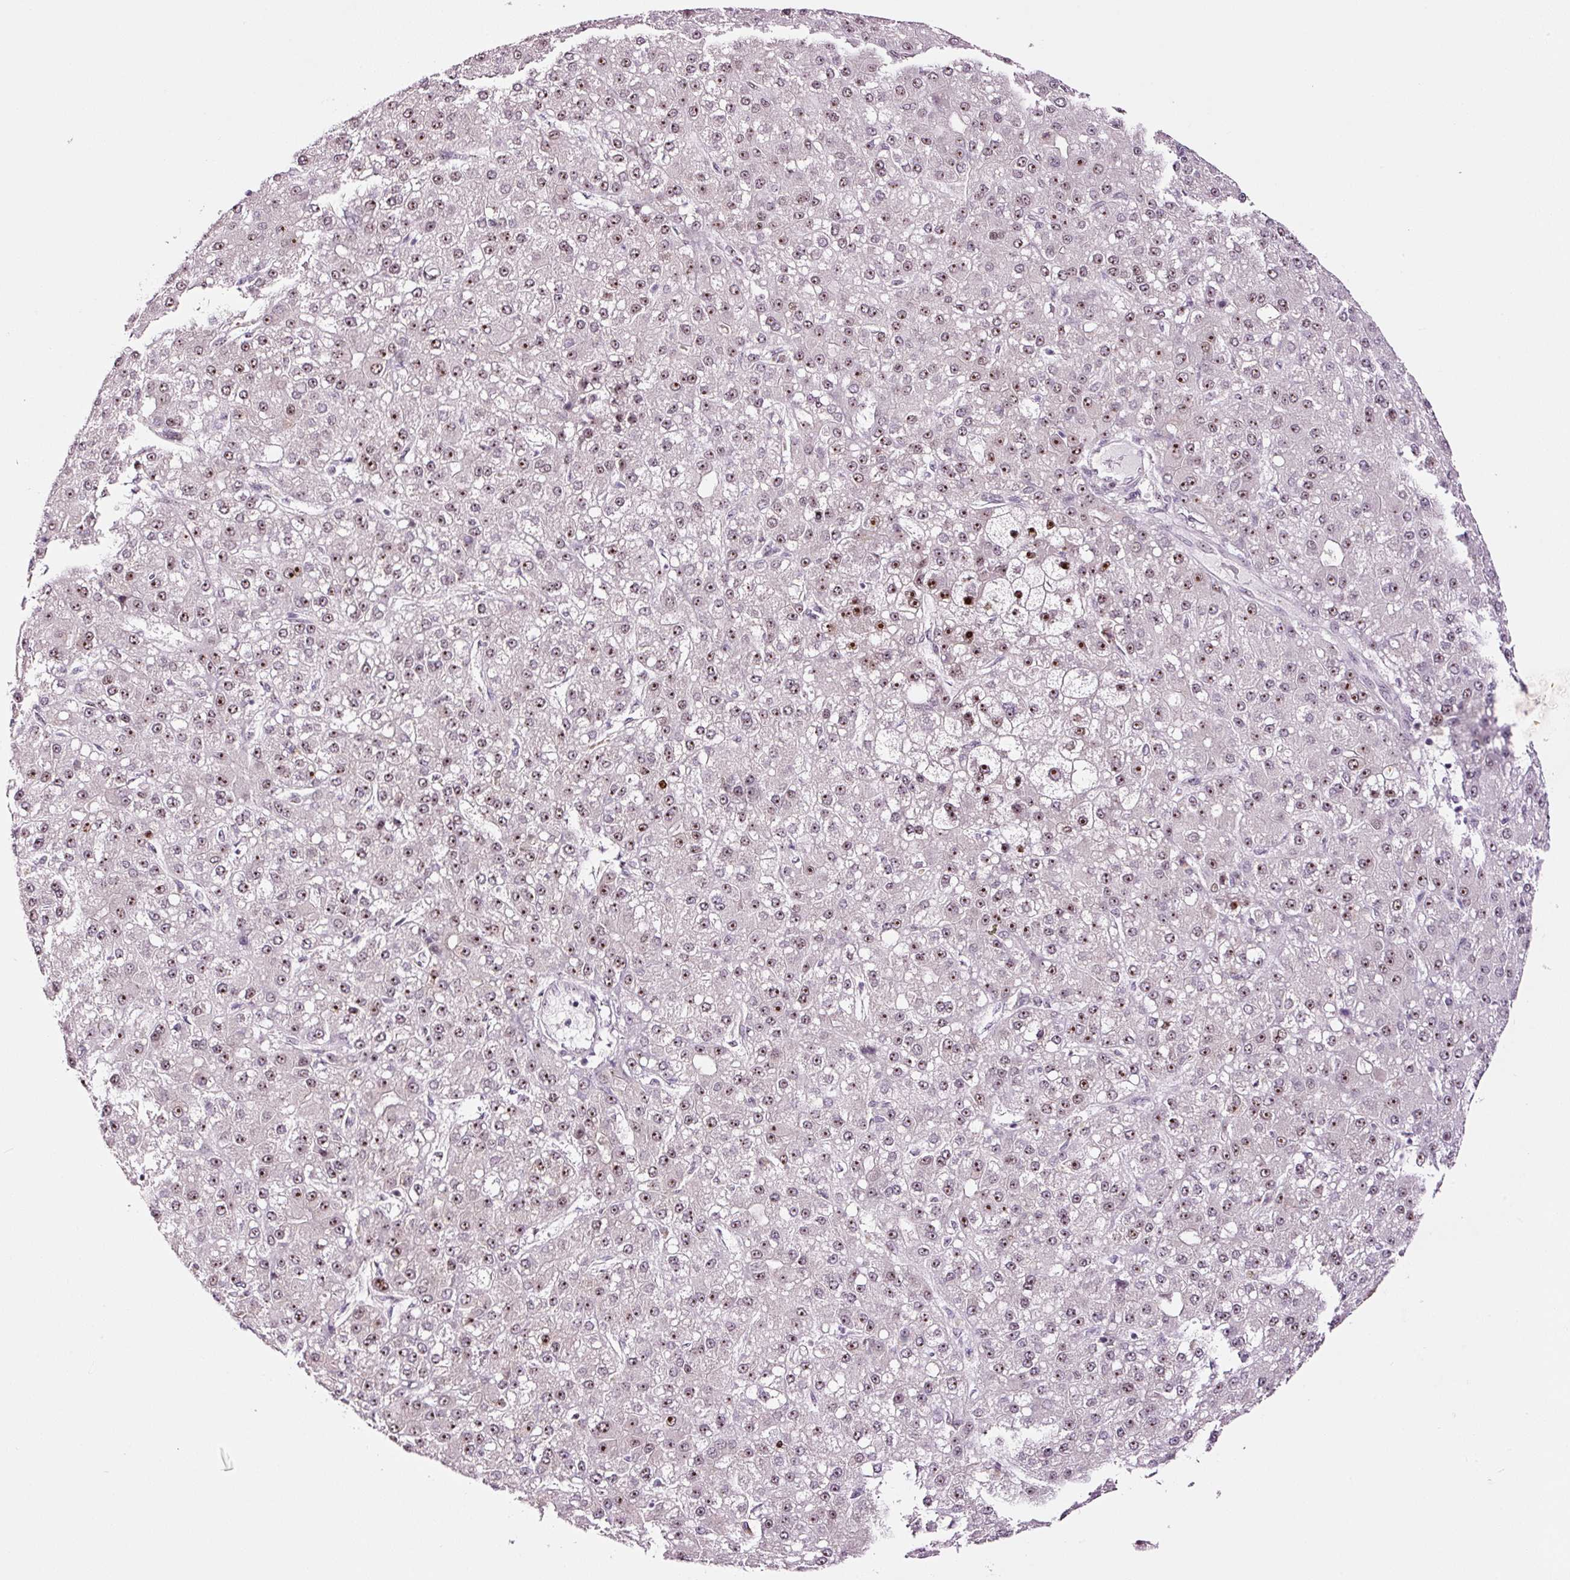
{"staining": {"intensity": "moderate", "quantity": "25%-75%", "location": "nuclear"}, "tissue": "liver cancer", "cell_type": "Tumor cells", "image_type": "cancer", "snomed": [{"axis": "morphology", "description": "Carcinoma, Hepatocellular, NOS"}, {"axis": "topography", "description": "Liver"}], "caption": "Human liver cancer (hepatocellular carcinoma) stained for a protein (brown) displays moderate nuclear positive expression in about 25%-75% of tumor cells.", "gene": "GNL3", "patient": {"sex": "male", "age": 67}}